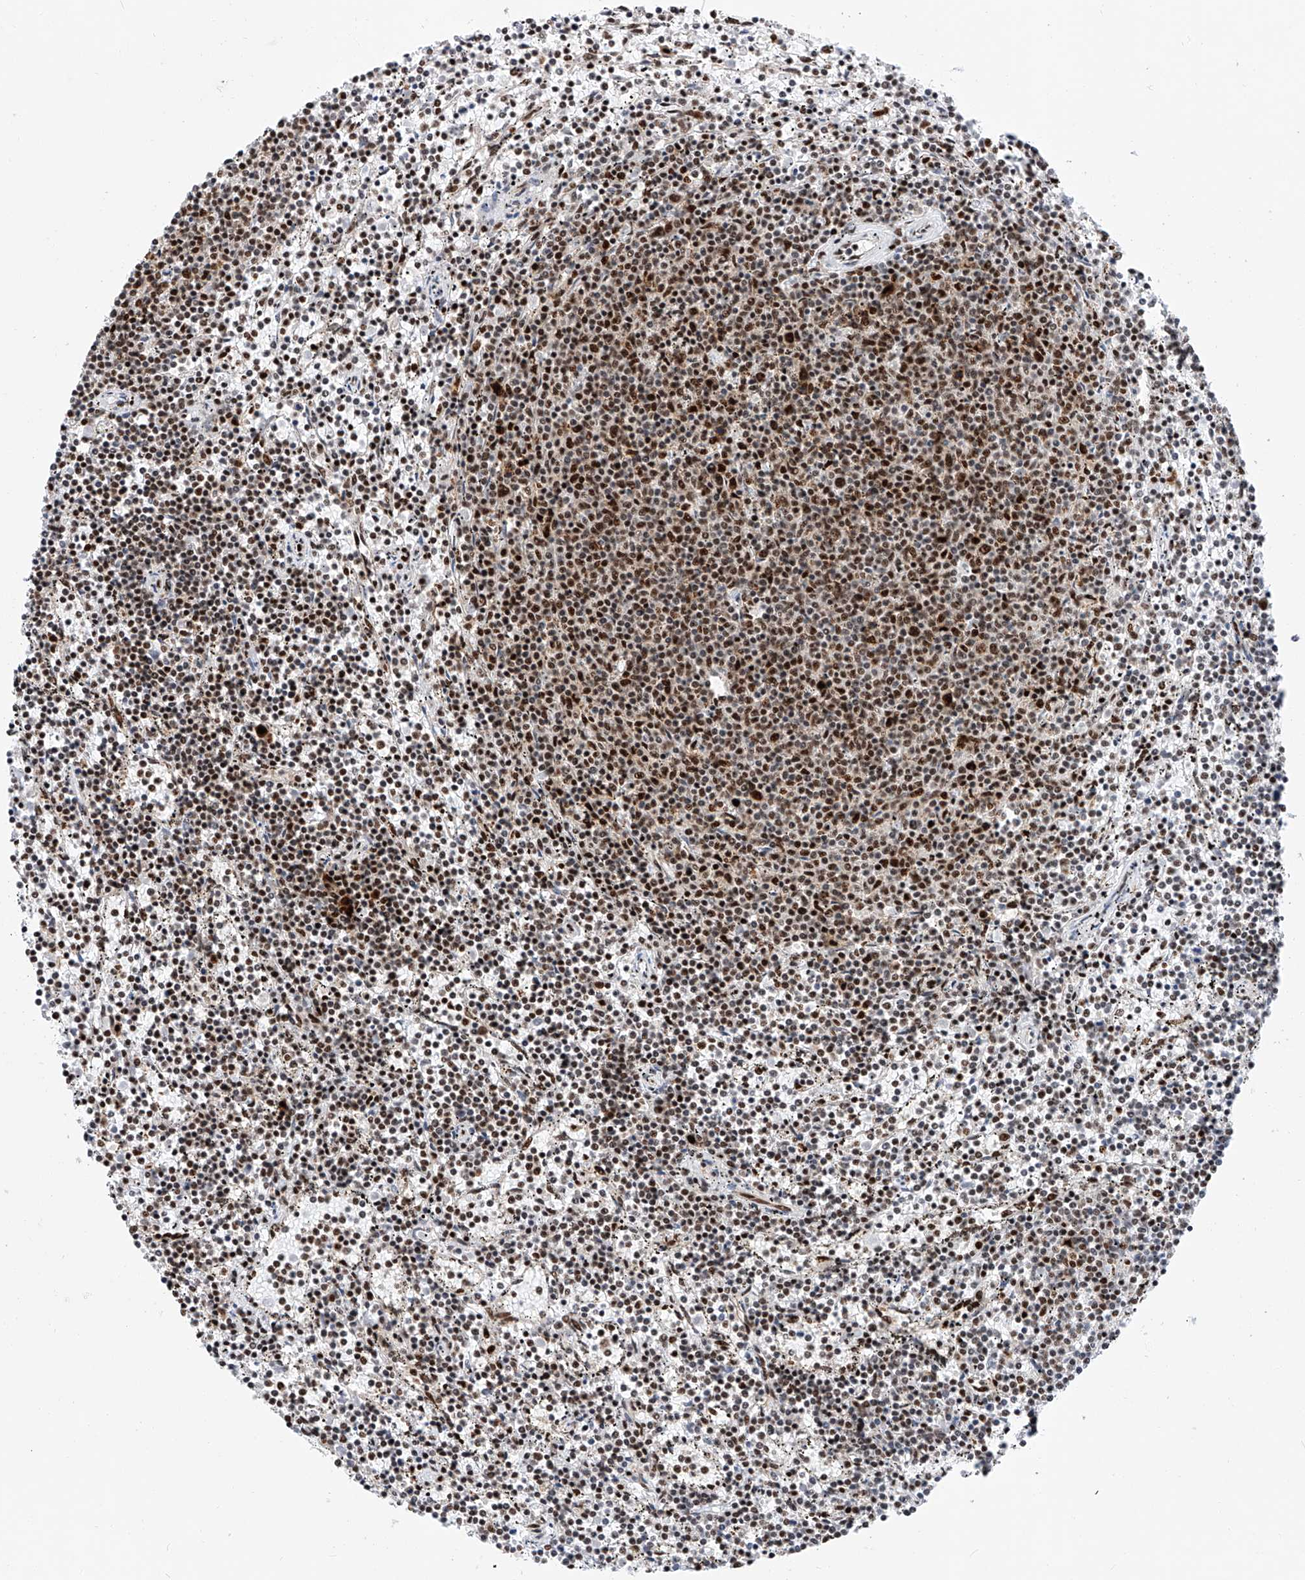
{"staining": {"intensity": "strong", "quantity": ">75%", "location": "nuclear"}, "tissue": "lymphoma", "cell_type": "Tumor cells", "image_type": "cancer", "snomed": [{"axis": "morphology", "description": "Malignant lymphoma, non-Hodgkin's type, Low grade"}, {"axis": "topography", "description": "Spleen"}], "caption": "Human low-grade malignant lymphoma, non-Hodgkin's type stained for a protein (brown) shows strong nuclear positive expression in approximately >75% of tumor cells.", "gene": "SRSF6", "patient": {"sex": "female", "age": 50}}